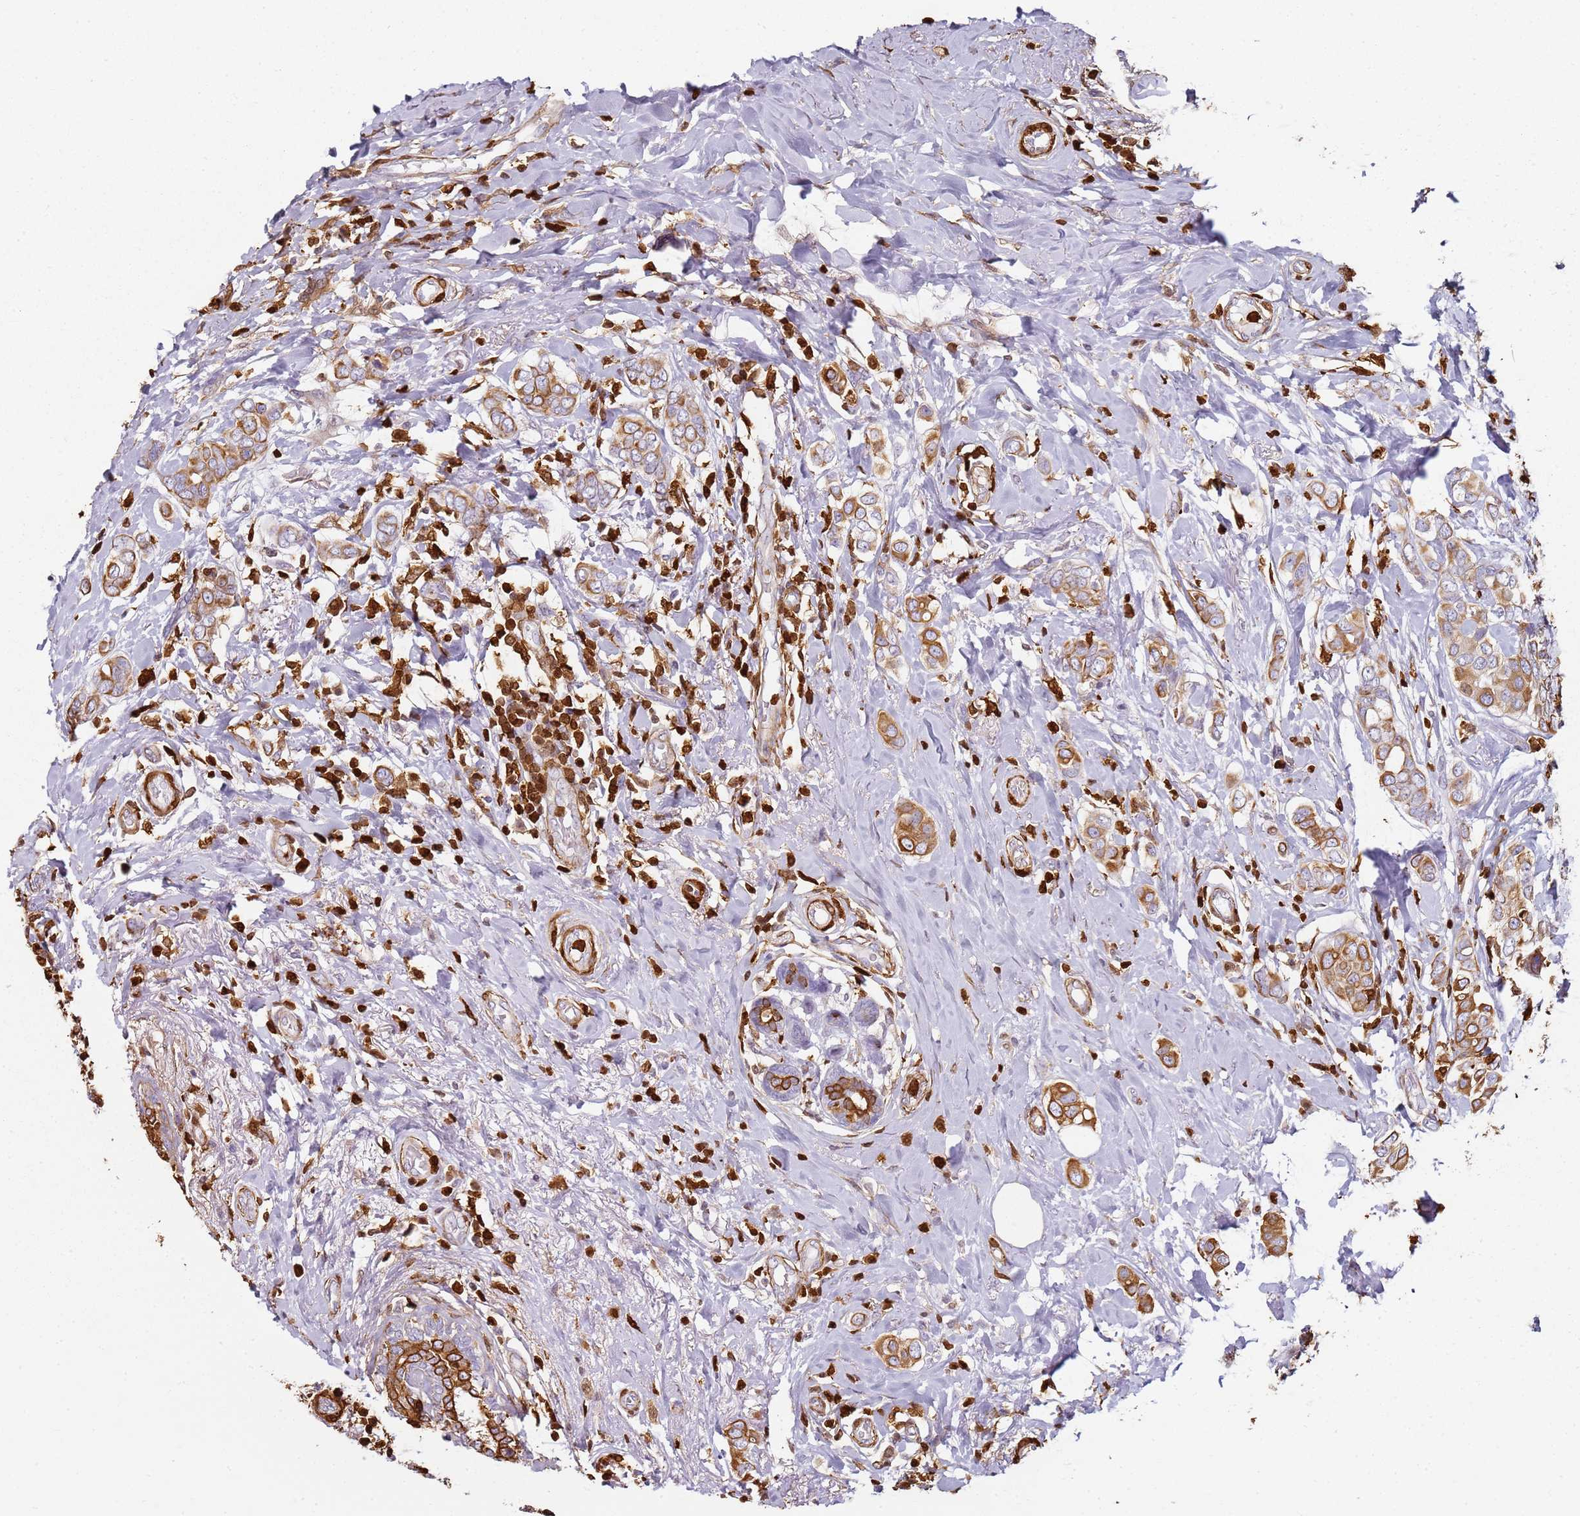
{"staining": {"intensity": "moderate", "quantity": ">75%", "location": "cytoplasmic/membranous"}, "tissue": "breast cancer", "cell_type": "Tumor cells", "image_type": "cancer", "snomed": [{"axis": "morphology", "description": "Lobular carcinoma"}, {"axis": "topography", "description": "Breast"}], "caption": "The micrograph exhibits a brown stain indicating the presence of a protein in the cytoplasmic/membranous of tumor cells in breast cancer (lobular carcinoma).", "gene": "S100A4", "patient": {"sex": "female", "age": 51}}